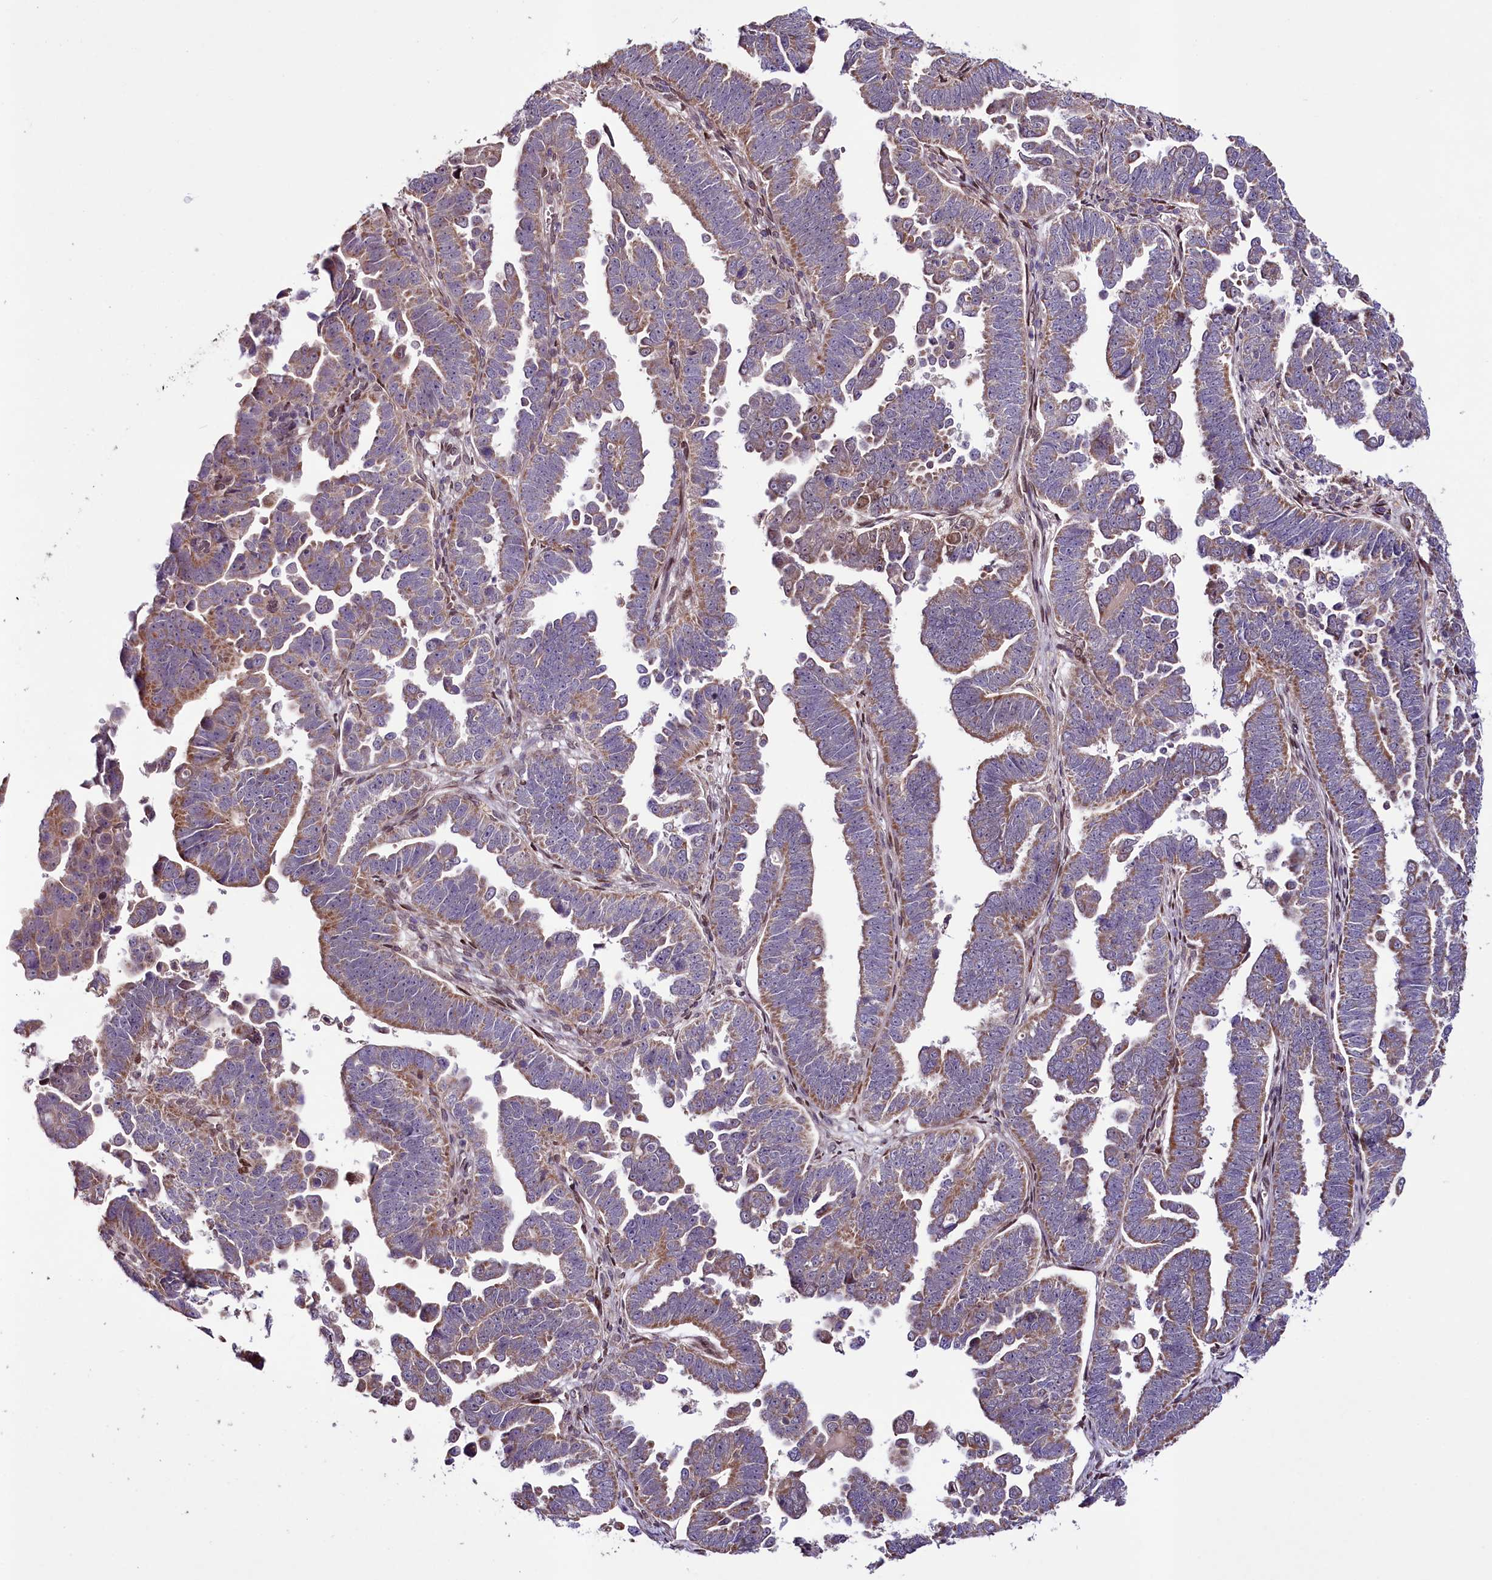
{"staining": {"intensity": "weak", "quantity": ">75%", "location": "cytoplasmic/membranous"}, "tissue": "endometrial cancer", "cell_type": "Tumor cells", "image_type": "cancer", "snomed": [{"axis": "morphology", "description": "Adenocarcinoma, NOS"}, {"axis": "topography", "description": "Endometrium"}], "caption": "A low amount of weak cytoplasmic/membranous positivity is seen in approximately >75% of tumor cells in endometrial adenocarcinoma tissue. (IHC, brightfield microscopy, high magnification).", "gene": "ZNF226", "patient": {"sex": "female", "age": 75}}